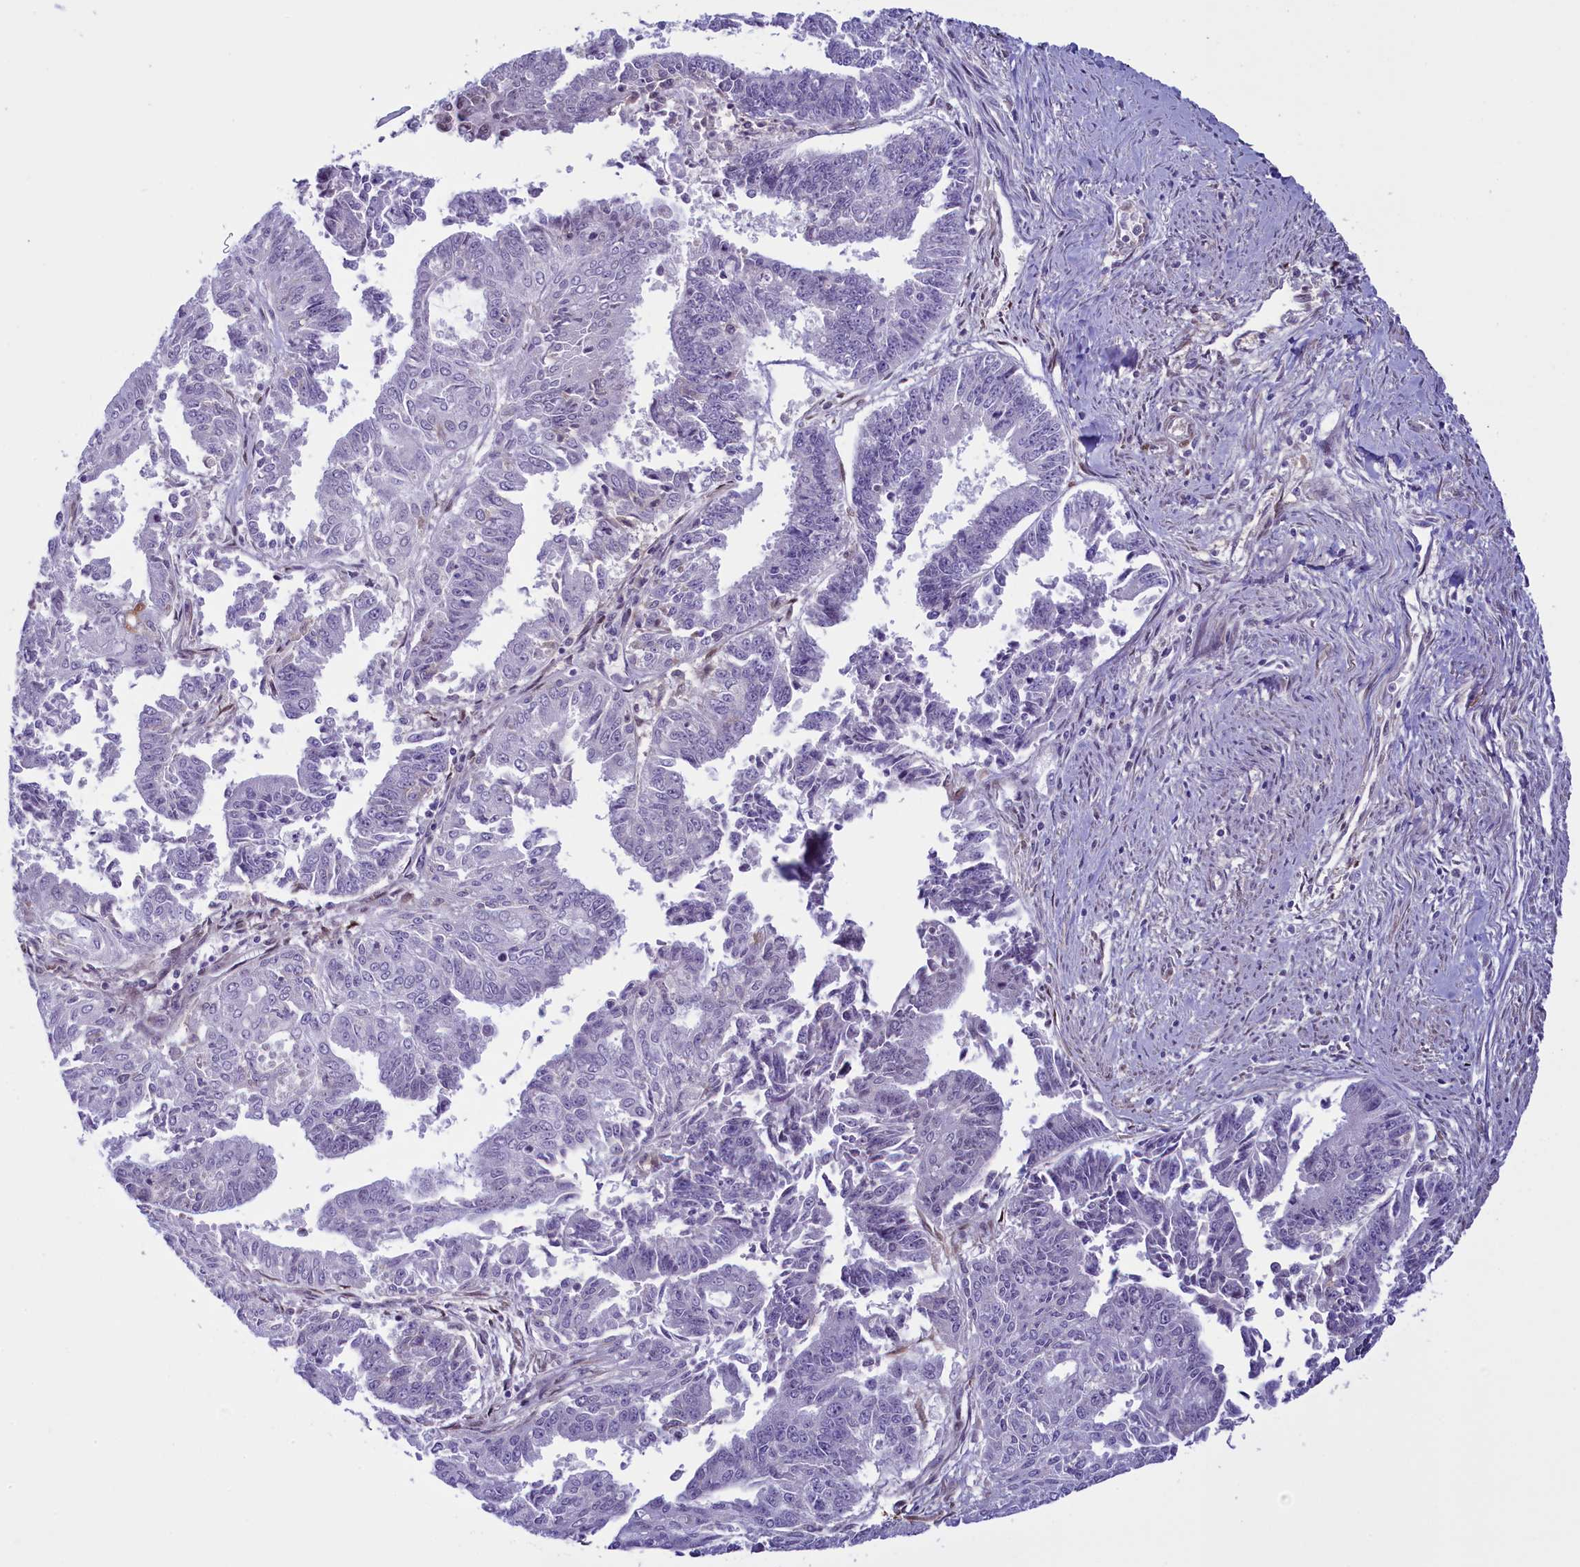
{"staining": {"intensity": "negative", "quantity": "none", "location": "none"}, "tissue": "endometrial cancer", "cell_type": "Tumor cells", "image_type": "cancer", "snomed": [{"axis": "morphology", "description": "Adenocarcinoma, NOS"}, {"axis": "topography", "description": "Endometrium"}], "caption": "DAB (3,3'-diaminobenzidine) immunohistochemical staining of human adenocarcinoma (endometrial) displays no significant positivity in tumor cells.", "gene": "IGSF6", "patient": {"sex": "female", "age": 73}}